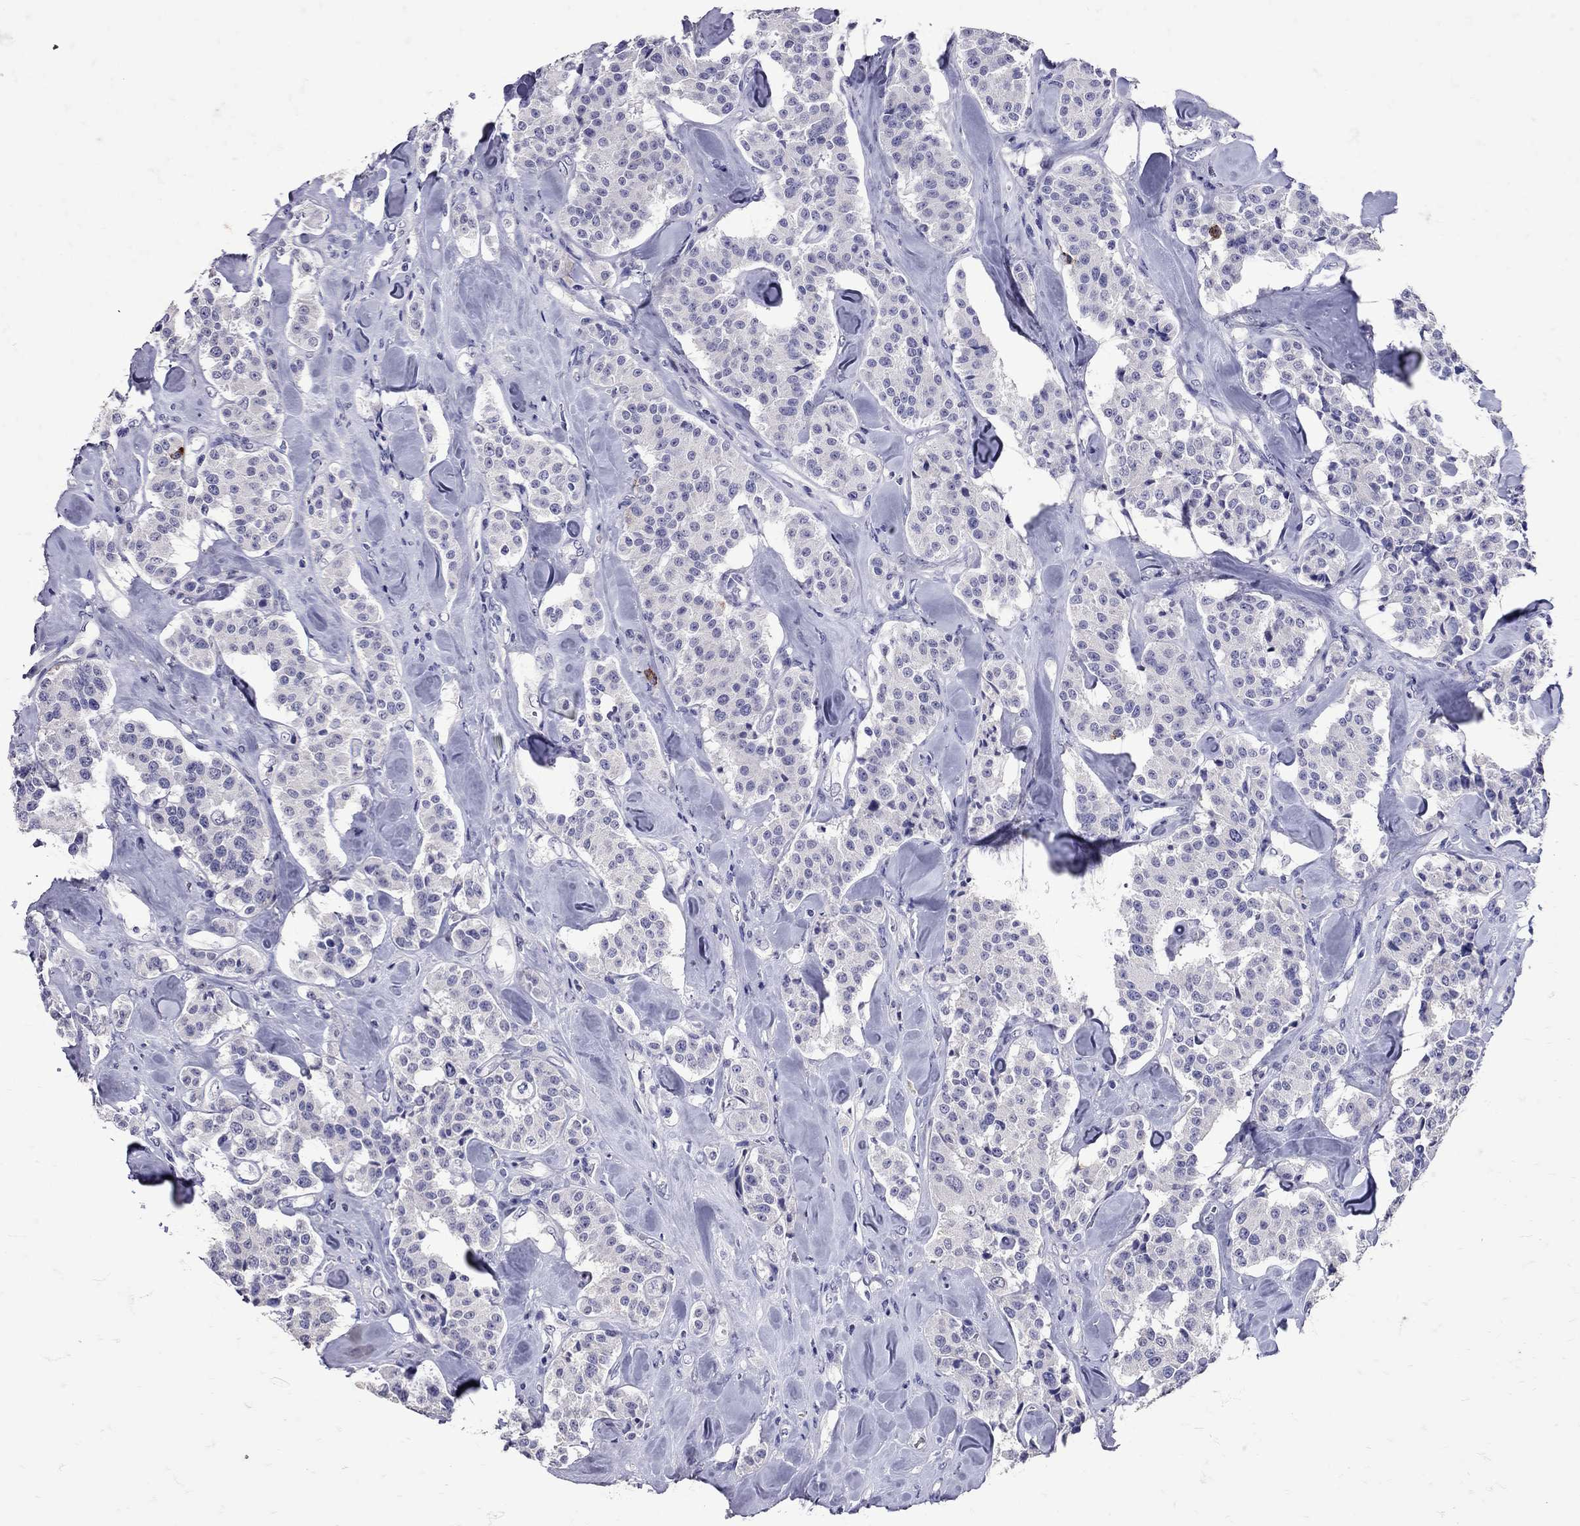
{"staining": {"intensity": "negative", "quantity": "none", "location": "none"}, "tissue": "carcinoid", "cell_type": "Tumor cells", "image_type": "cancer", "snomed": [{"axis": "morphology", "description": "Carcinoid, malignant, NOS"}, {"axis": "topography", "description": "Pancreas"}], "caption": "Carcinoid was stained to show a protein in brown. There is no significant expression in tumor cells.", "gene": "SST", "patient": {"sex": "male", "age": 41}}